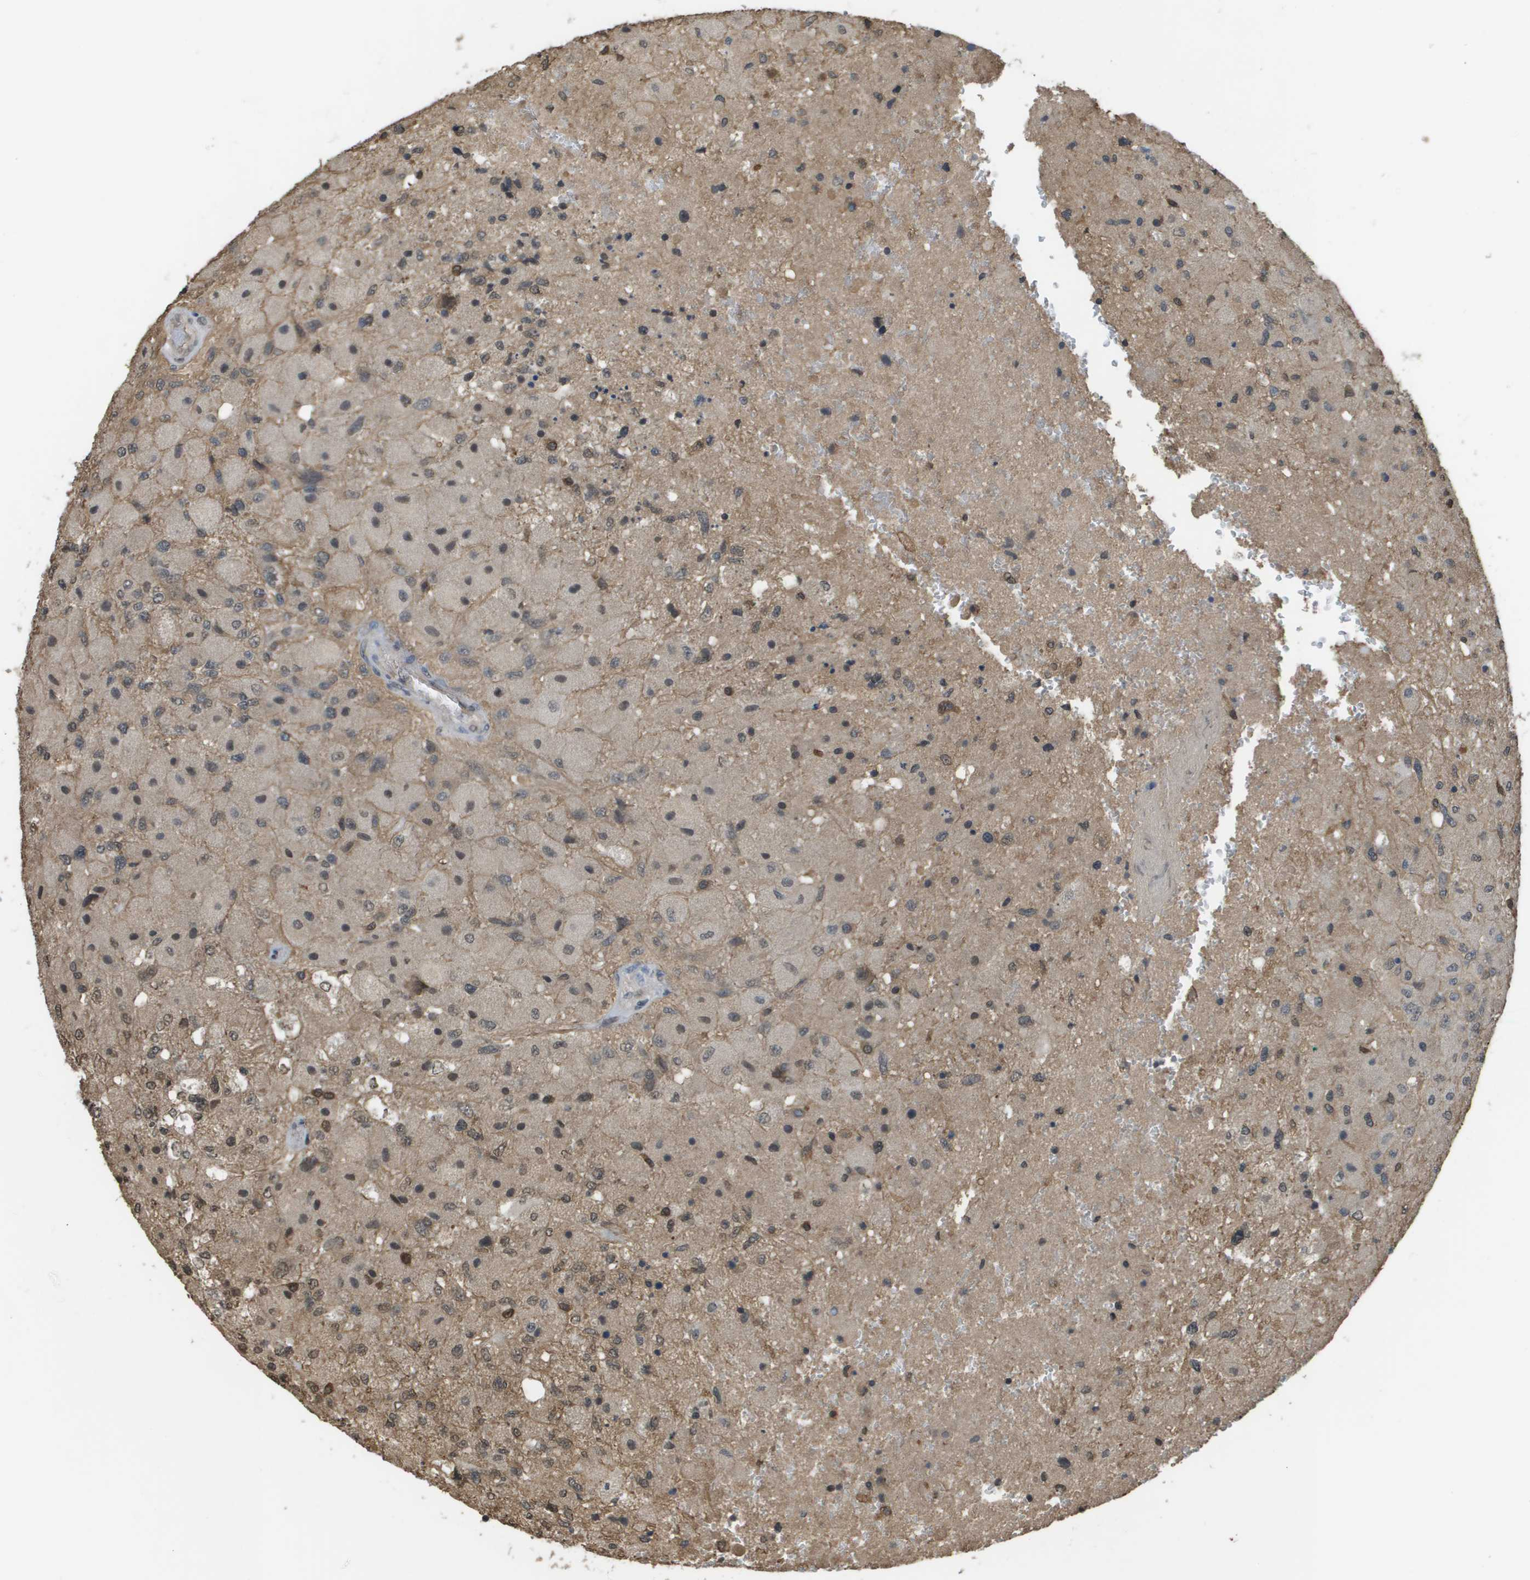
{"staining": {"intensity": "weak", "quantity": "<25%", "location": "nuclear"}, "tissue": "glioma", "cell_type": "Tumor cells", "image_type": "cancer", "snomed": [{"axis": "morphology", "description": "Normal tissue, NOS"}, {"axis": "morphology", "description": "Glioma, malignant, High grade"}, {"axis": "topography", "description": "Cerebral cortex"}], "caption": "DAB immunohistochemical staining of human glioma displays no significant expression in tumor cells.", "gene": "NDRG2", "patient": {"sex": "male", "age": 77}}